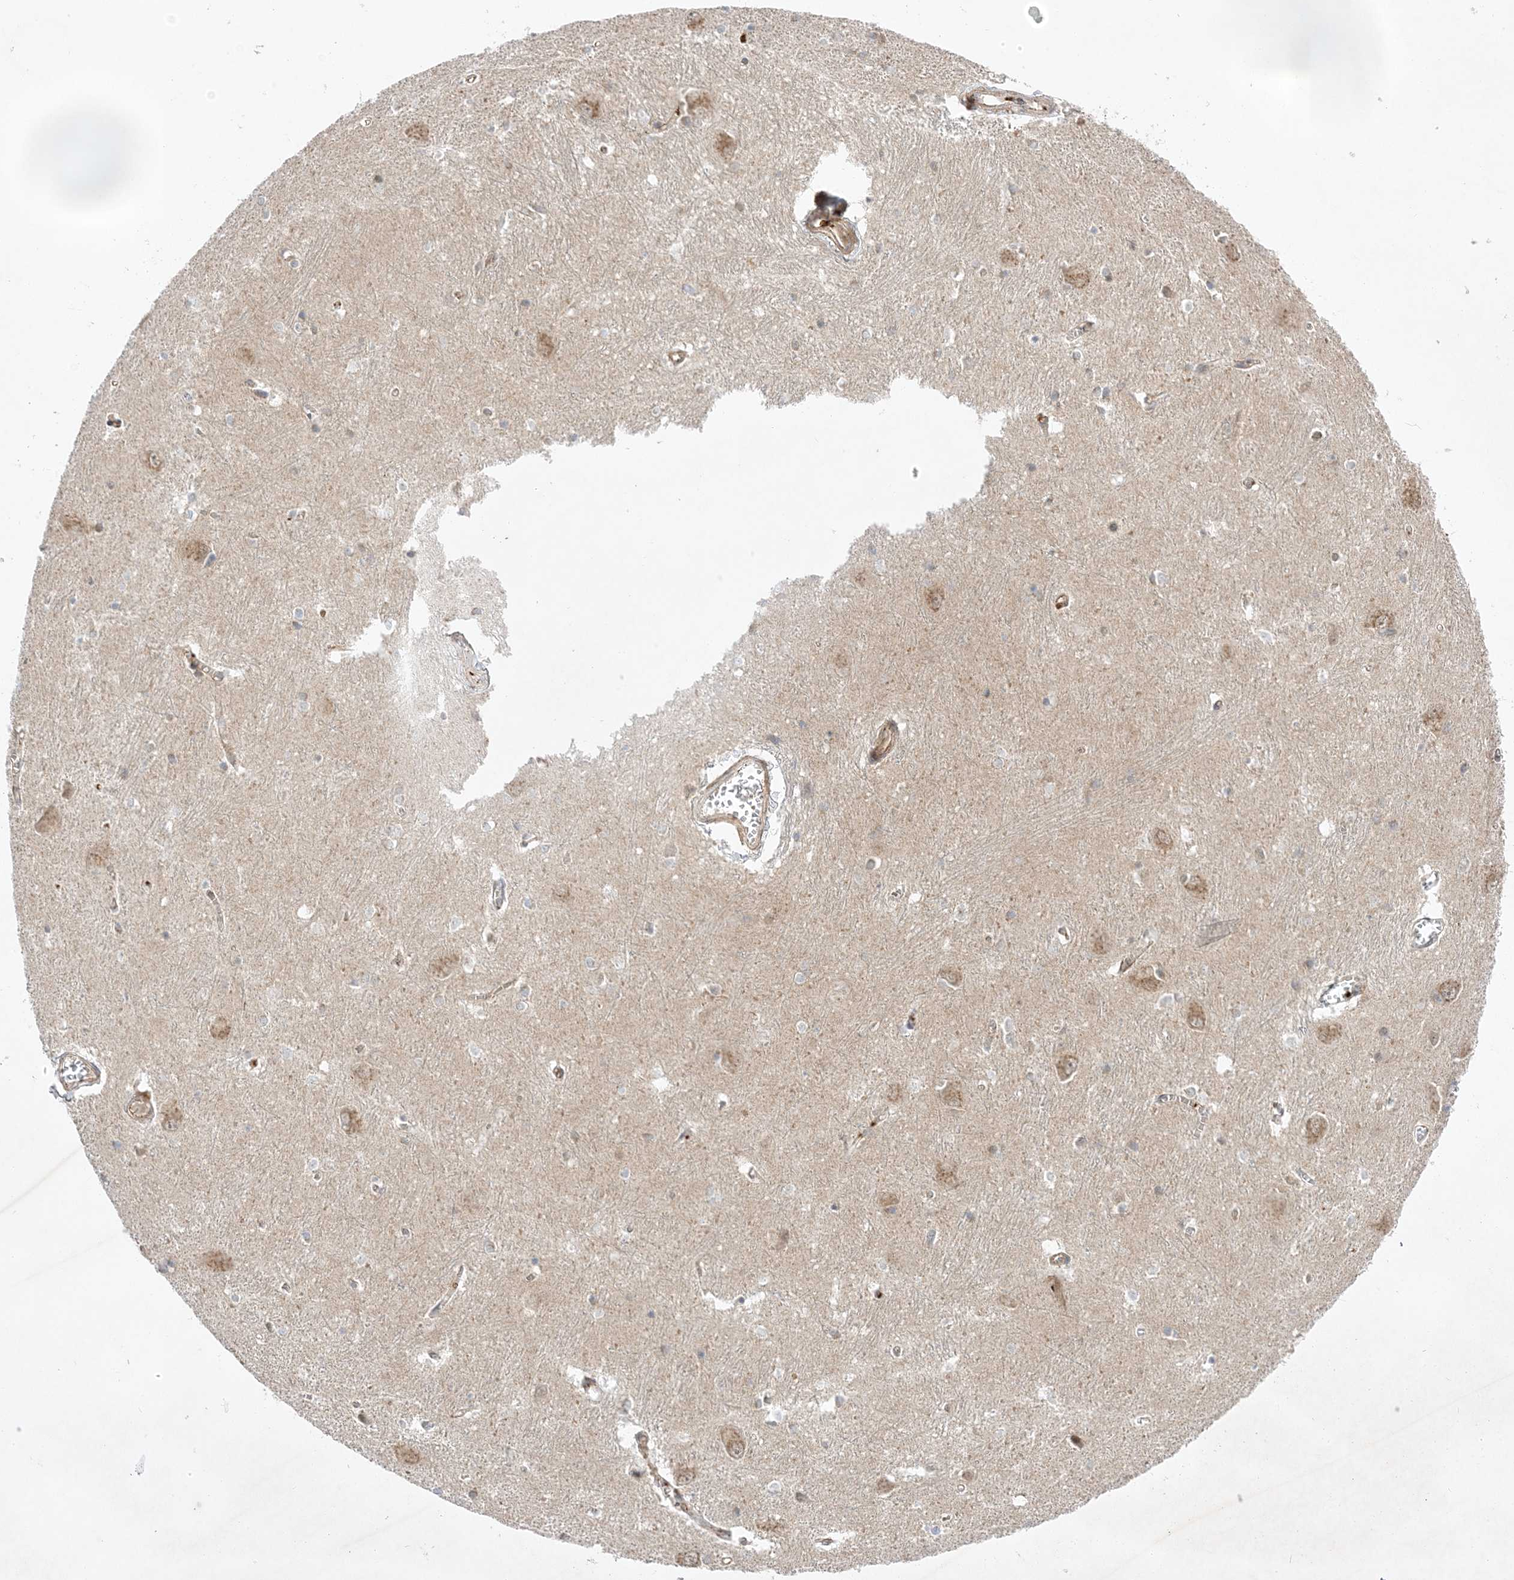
{"staining": {"intensity": "negative", "quantity": "none", "location": "none"}, "tissue": "caudate", "cell_type": "Glial cells", "image_type": "normal", "snomed": [{"axis": "morphology", "description": "Normal tissue, NOS"}, {"axis": "topography", "description": "Lateral ventricle wall"}], "caption": "DAB immunohistochemical staining of benign caudate reveals no significant staining in glial cells.", "gene": "NAF1", "patient": {"sex": "male", "age": 37}}